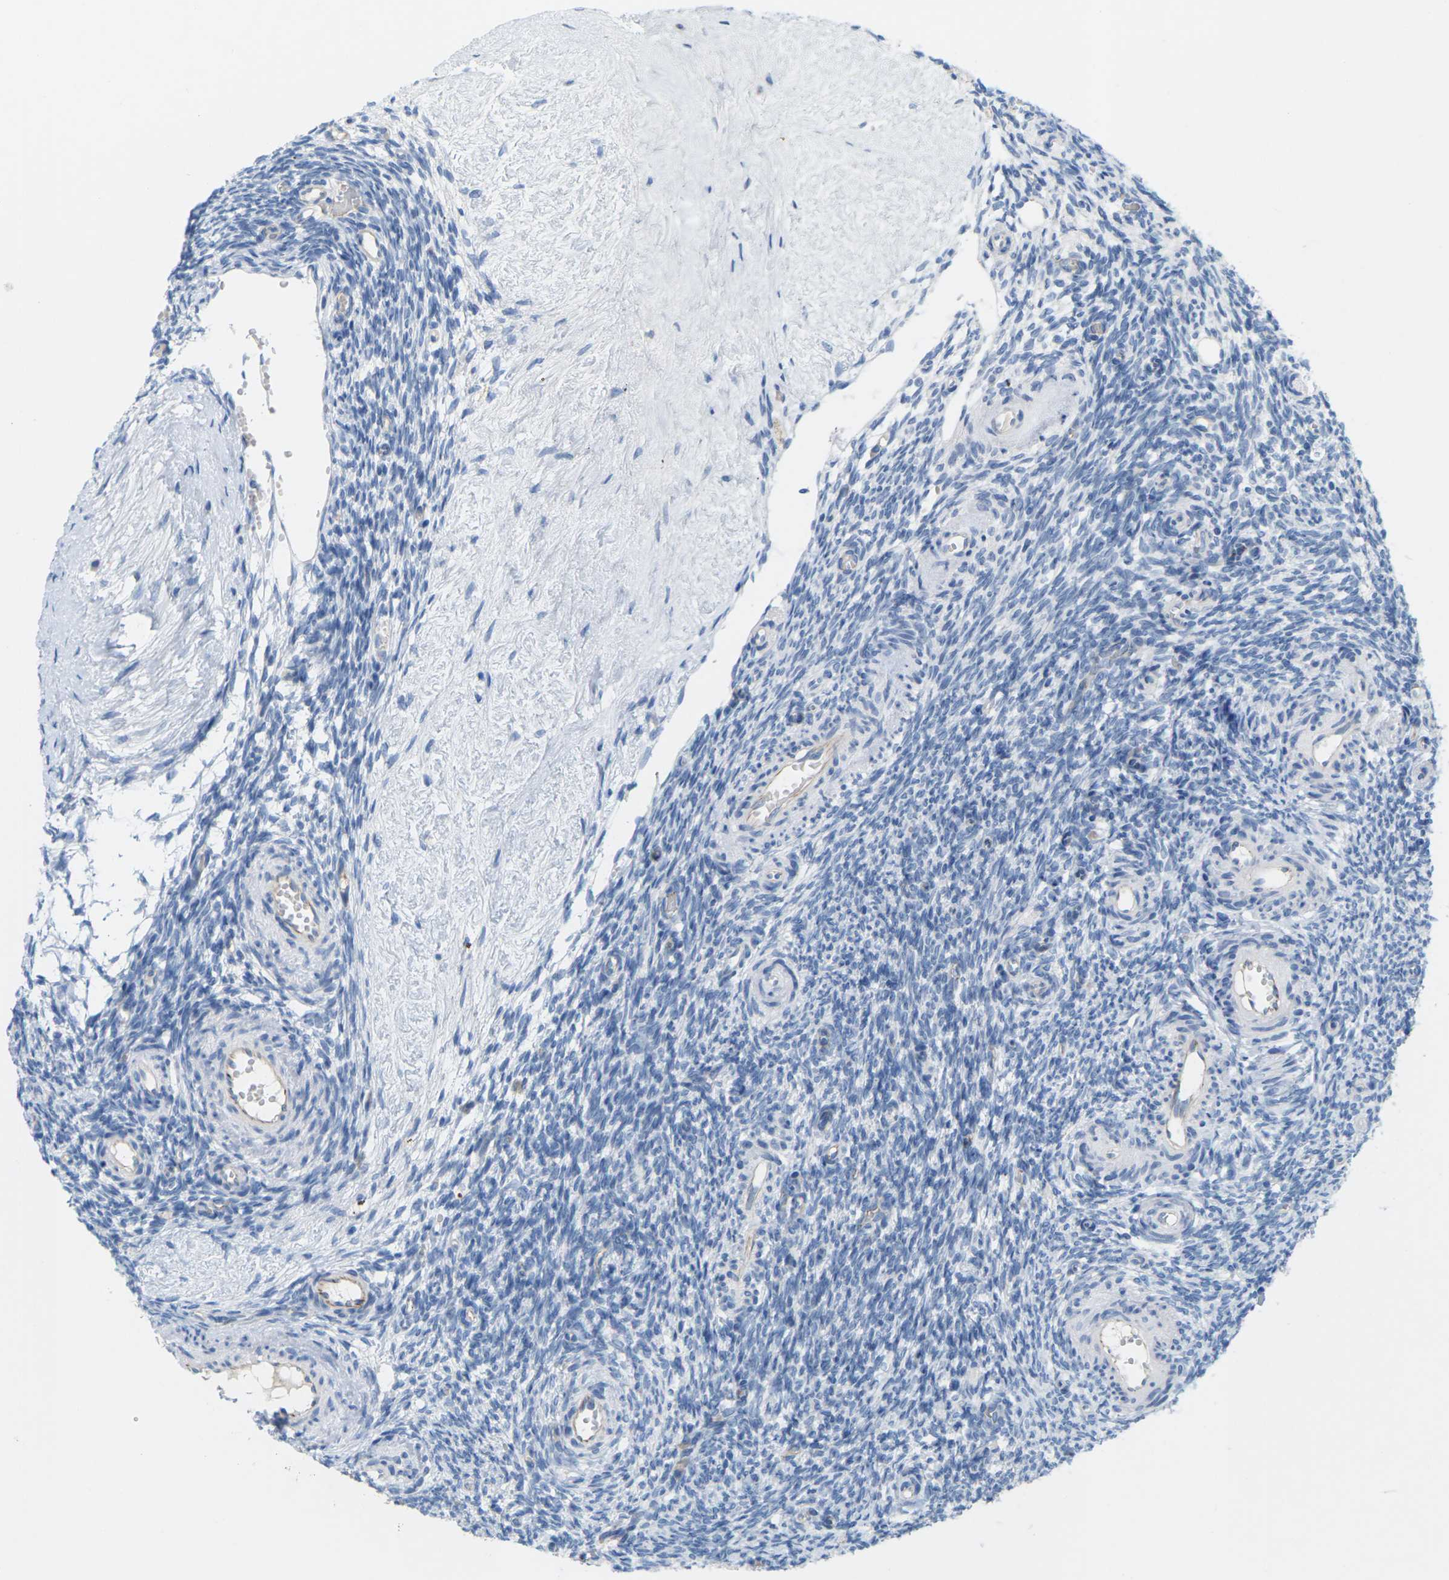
{"staining": {"intensity": "negative", "quantity": "none", "location": "none"}, "tissue": "ovary", "cell_type": "Ovarian stroma cells", "image_type": "normal", "snomed": [{"axis": "morphology", "description": "Normal tissue, NOS"}, {"axis": "topography", "description": "Ovary"}], "caption": "Benign ovary was stained to show a protein in brown. There is no significant positivity in ovarian stroma cells.", "gene": "CLDN3", "patient": {"sex": "female", "age": 35}}